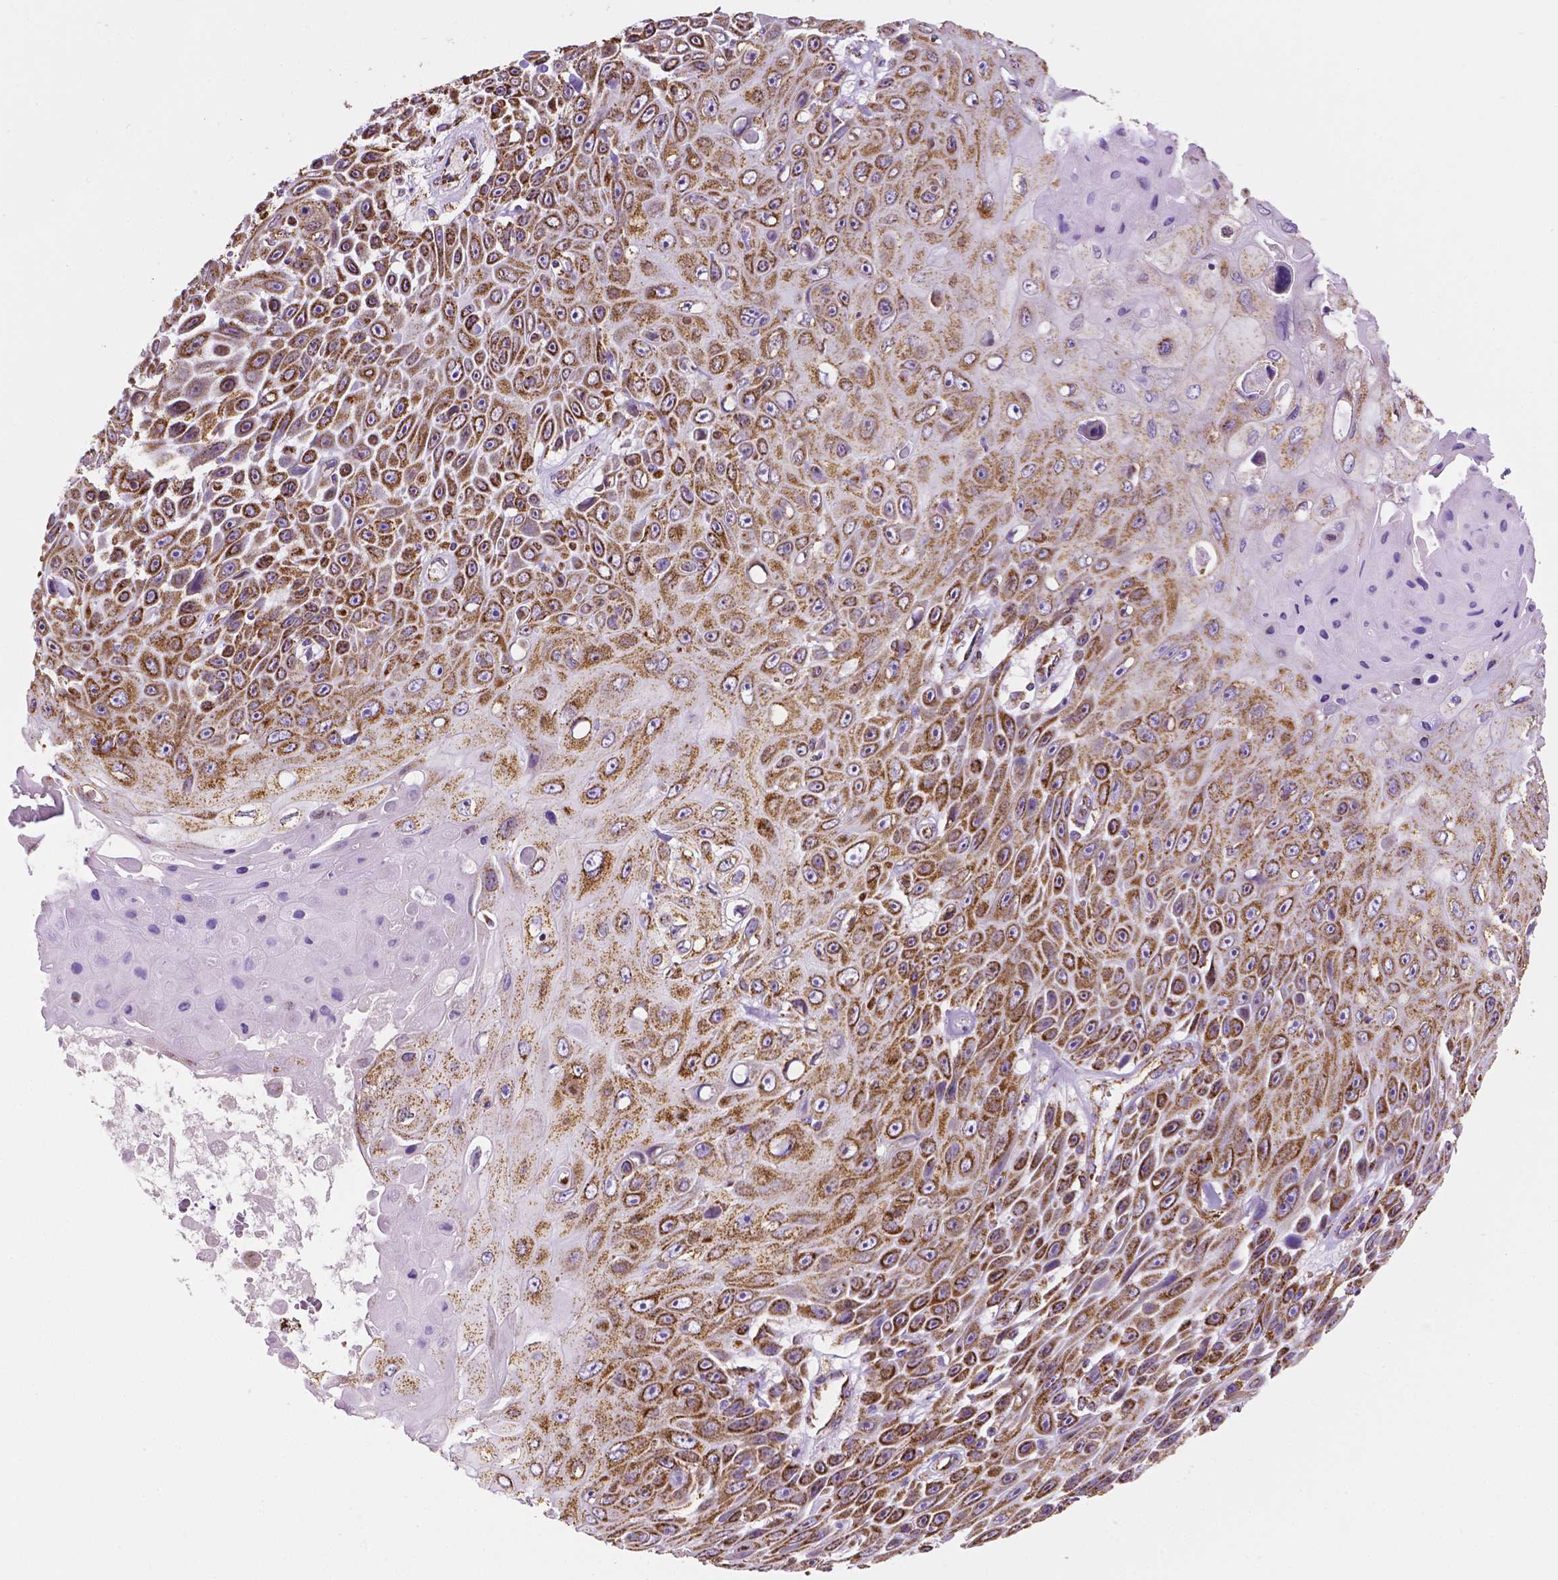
{"staining": {"intensity": "strong", "quantity": ">75%", "location": "cytoplasmic/membranous"}, "tissue": "skin cancer", "cell_type": "Tumor cells", "image_type": "cancer", "snomed": [{"axis": "morphology", "description": "Squamous cell carcinoma, NOS"}, {"axis": "topography", "description": "Skin"}], "caption": "Strong cytoplasmic/membranous positivity is appreciated in about >75% of tumor cells in squamous cell carcinoma (skin).", "gene": "RMDN3", "patient": {"sex": "male", "age": 82}}